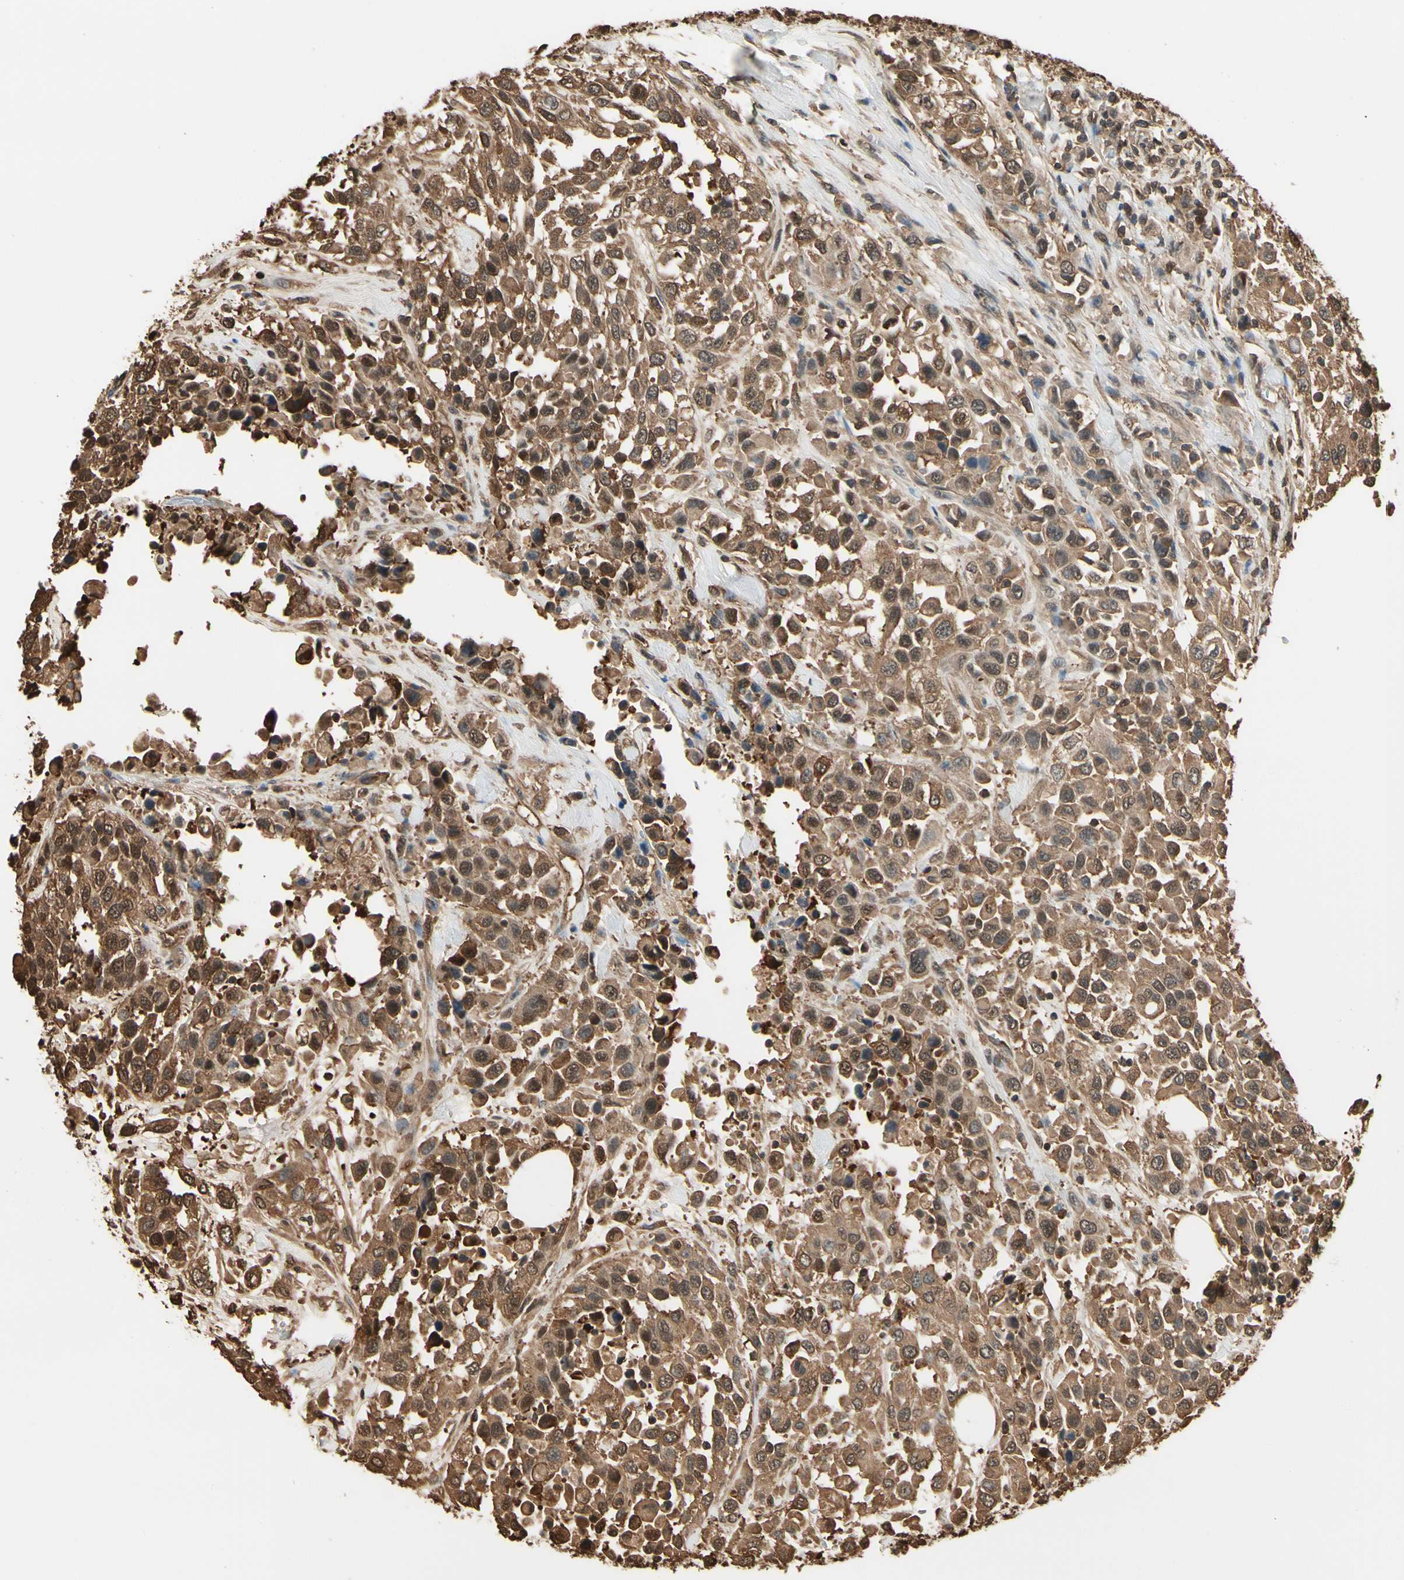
{"staining": {"intensity": "moderate", "quantity": ">75%", "location": "cytoplasmic/membranous,nuclear"}, "tissue": "urothelial cancer", "cell_type": "Tumor cells", "image_type": "cancer", "snomed": [{"axis": "morphology", "description": "Urothelial carcinoma, High grade"}, {"axis": "topography", "description": "Urinary bladder"}], "caption": "Brown immunohistochemical staining in human urothelial cancer shows moderate cytoplasmic/membranous and nuclear staining in about >75% of tumor cells.", "gene": "YWHAE", "patient": {"sex": "female", "age": 80}}